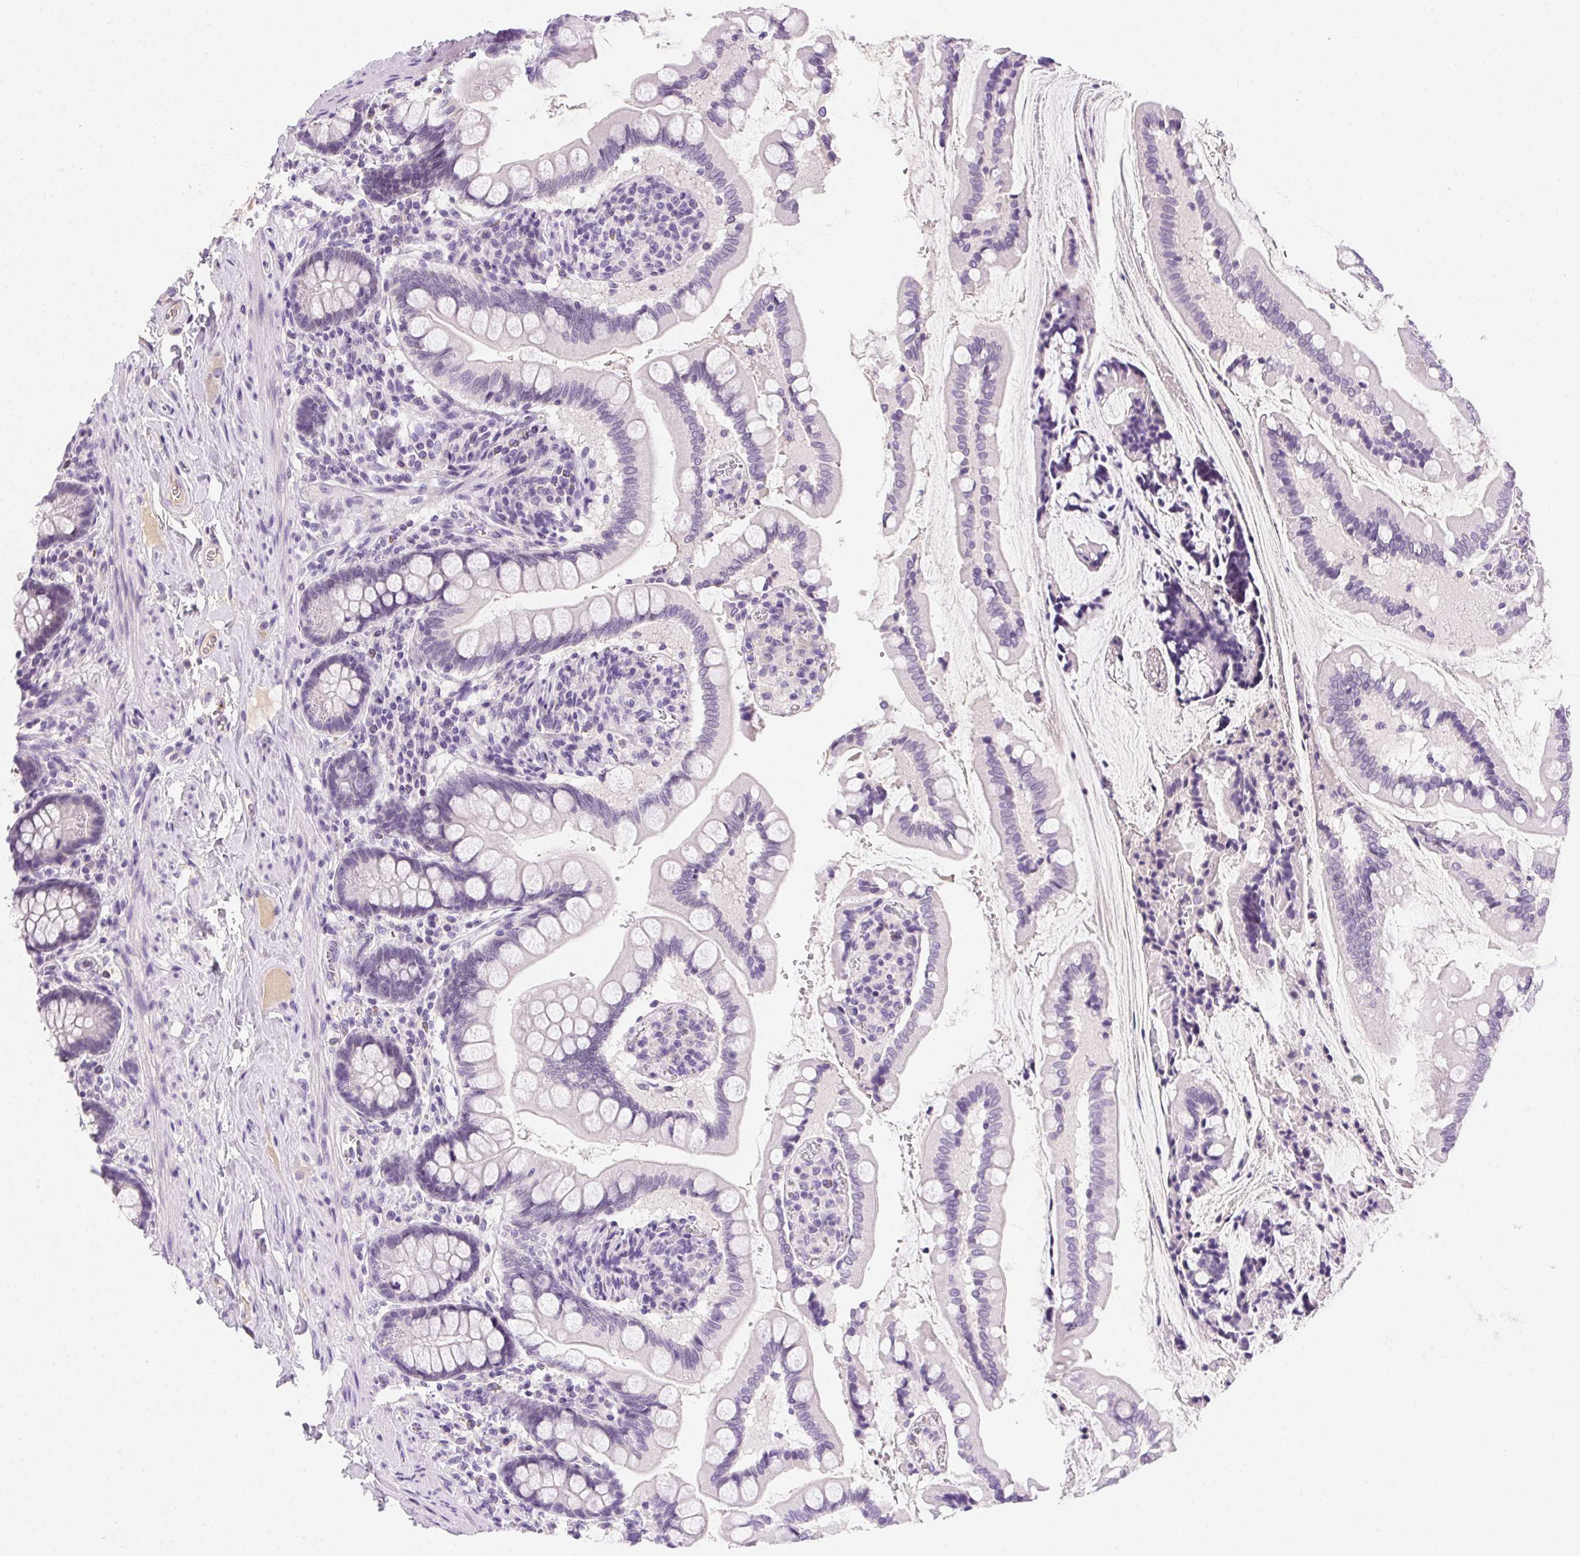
{"staining": {"intensity": "negative", "quantity": "none", "location": "none"}, "tissue": "small intestine", "cell_type": "Glandular cells", "image_type": "normal", "snomed": [{"axis": "morphology", "description": "Normal tissue, NOS"}, {"axis": "topography", "description": "Small intestine"}], "caption": "This is a micrograph of immunohistochemistry staining of benign small intestine, which shows no positivity in glandular cells. The staining is performed using DAB (3,3'-diaminobenzidine) brown chromogen with nuclei counter-stained in using hematoxylin.", "gene": "SSTR4", "patient": {"sex": "female", "age": 56}}